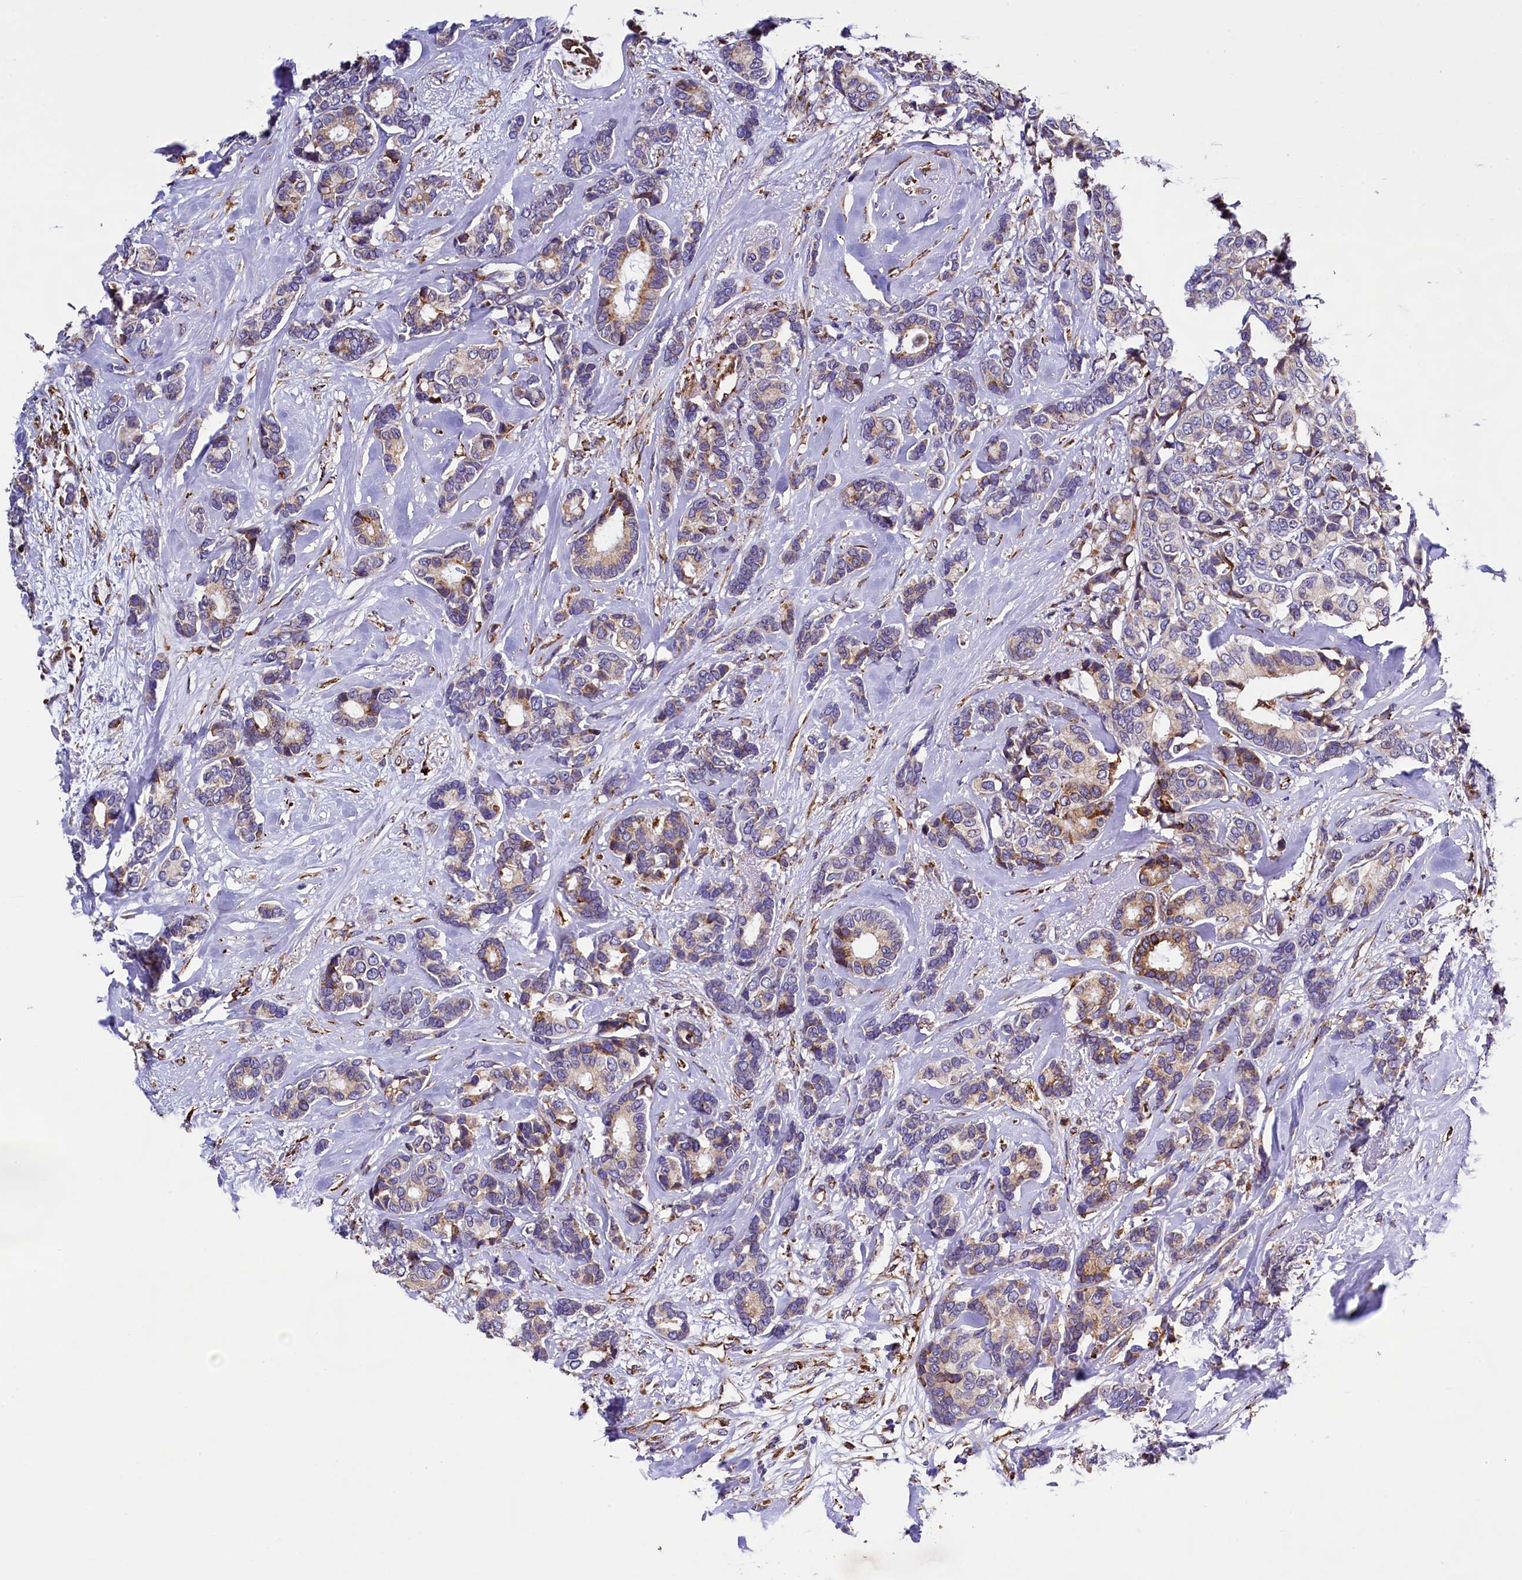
{"staining": {"intensity": "moderate", "quantity": "25%-75%", "location": "cytoplasmic/membranous"}, "tissue": "breast cancer", "cell_type": "Tumor cells", "image_type": "cancer", "snomed": [{"axis": "morphology", "description": "Duct carcinoma"}, {"axis": "topography", "description": "Breast"}], "caption": "A histopathology image showing moderate cytoplasmic/membranous staining in approximately 25%-75% of tumor cells in breast cancer, as visualized by brown immunohistochemical staining.", "gene": "CAPS2", "patient": {"sex": "female", "age": 87}}